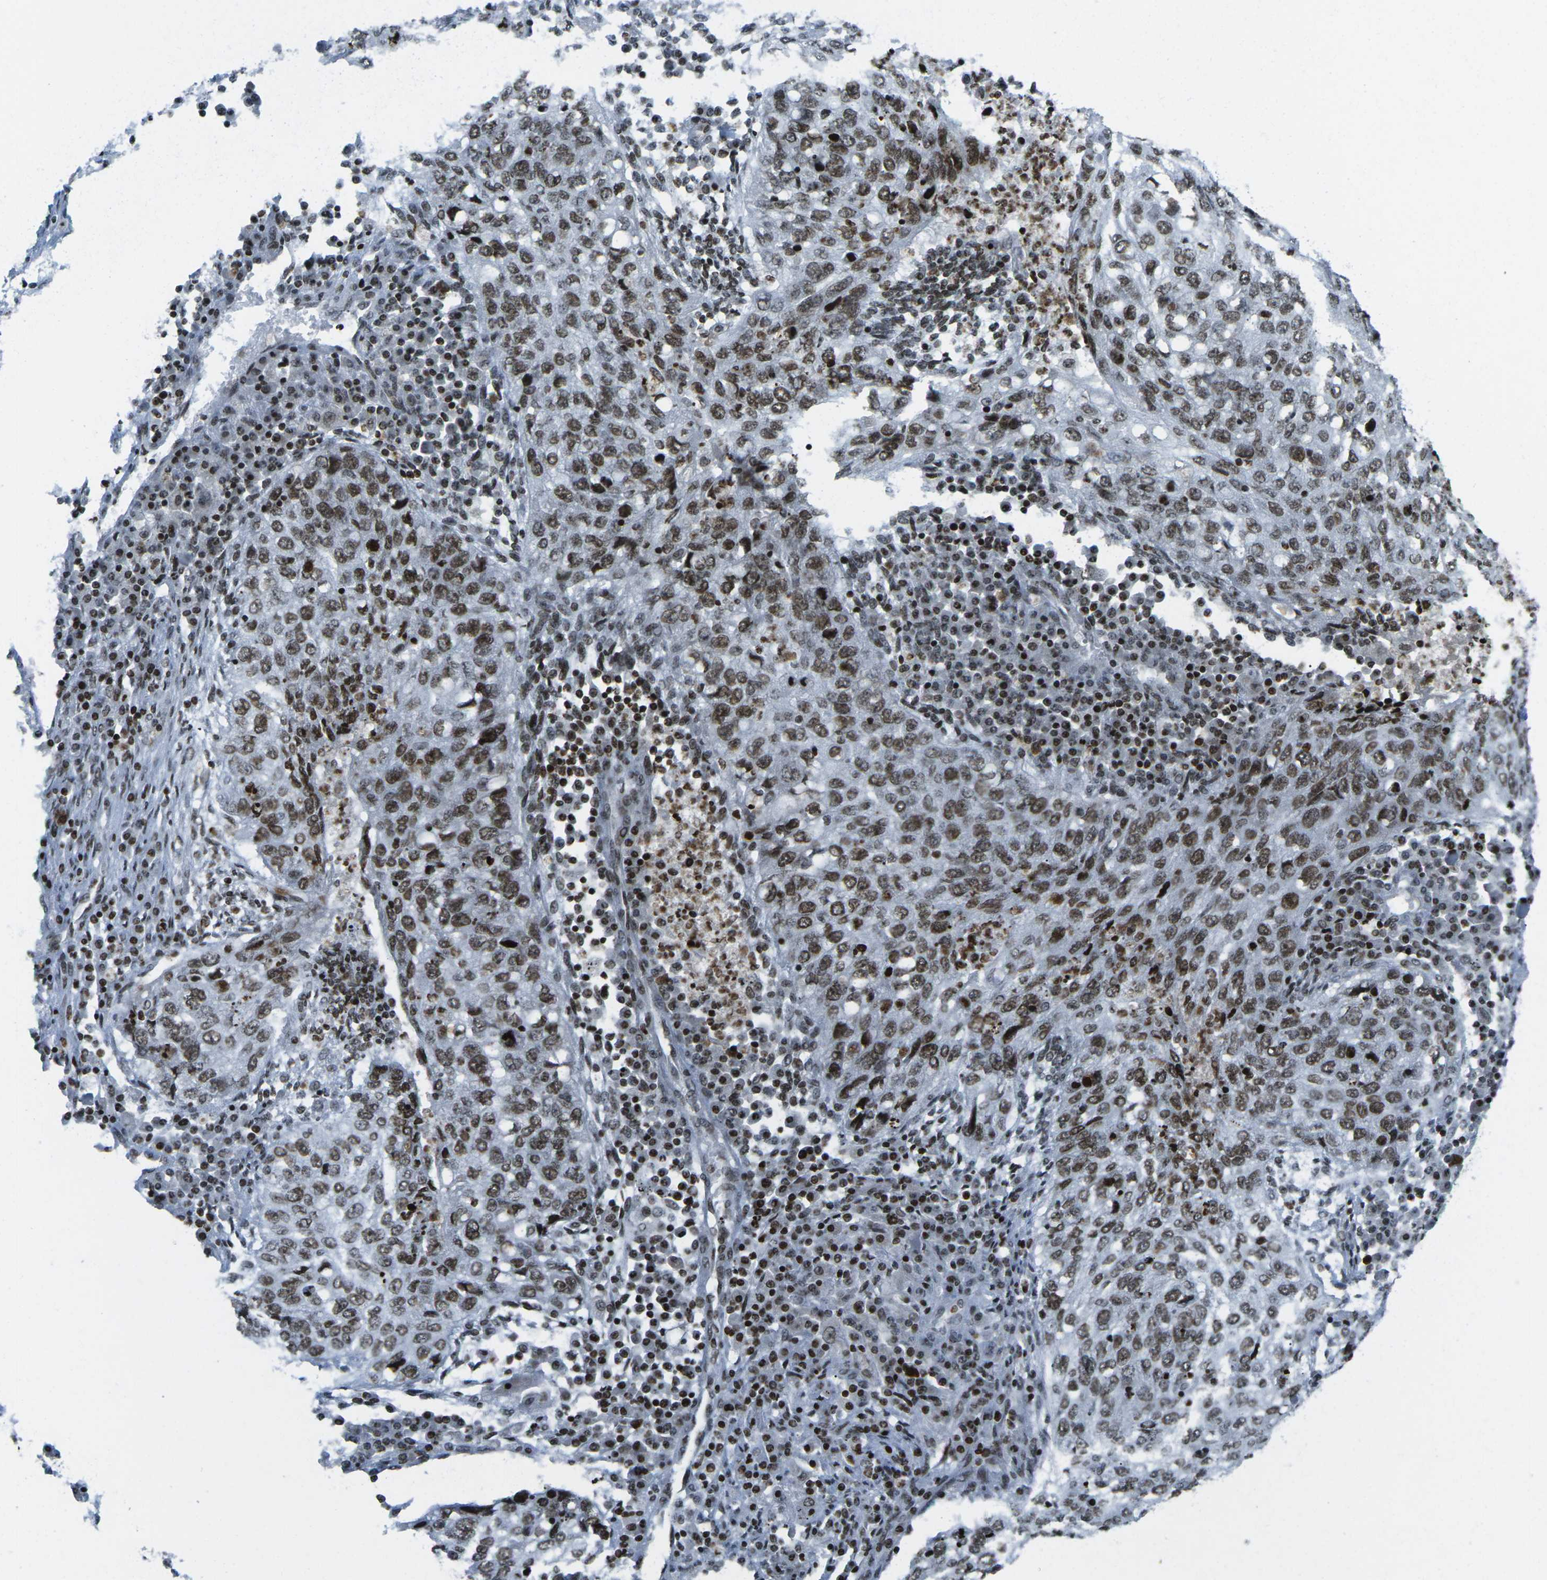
{"staining": {"intensity": "moderate", "quantity": ">75%", "location": "nuclear"}, "tissue": "lung cancer", "cell_type": "Tumor cells", "image_type": "cancer", "snomed": [{"axis": "morphology", "description": "Squamous cell carcinoma, NOS"}, {"axis": "topography", "description": "Lung"}], "caption": "Brown immunohistochemical staining in human squamous cell carcinoma (lung) shows moderate nuclear positivity in about >75% of tumor cells.", "gene": "EME1", "patient": {"sex": "female", "age": 63}}